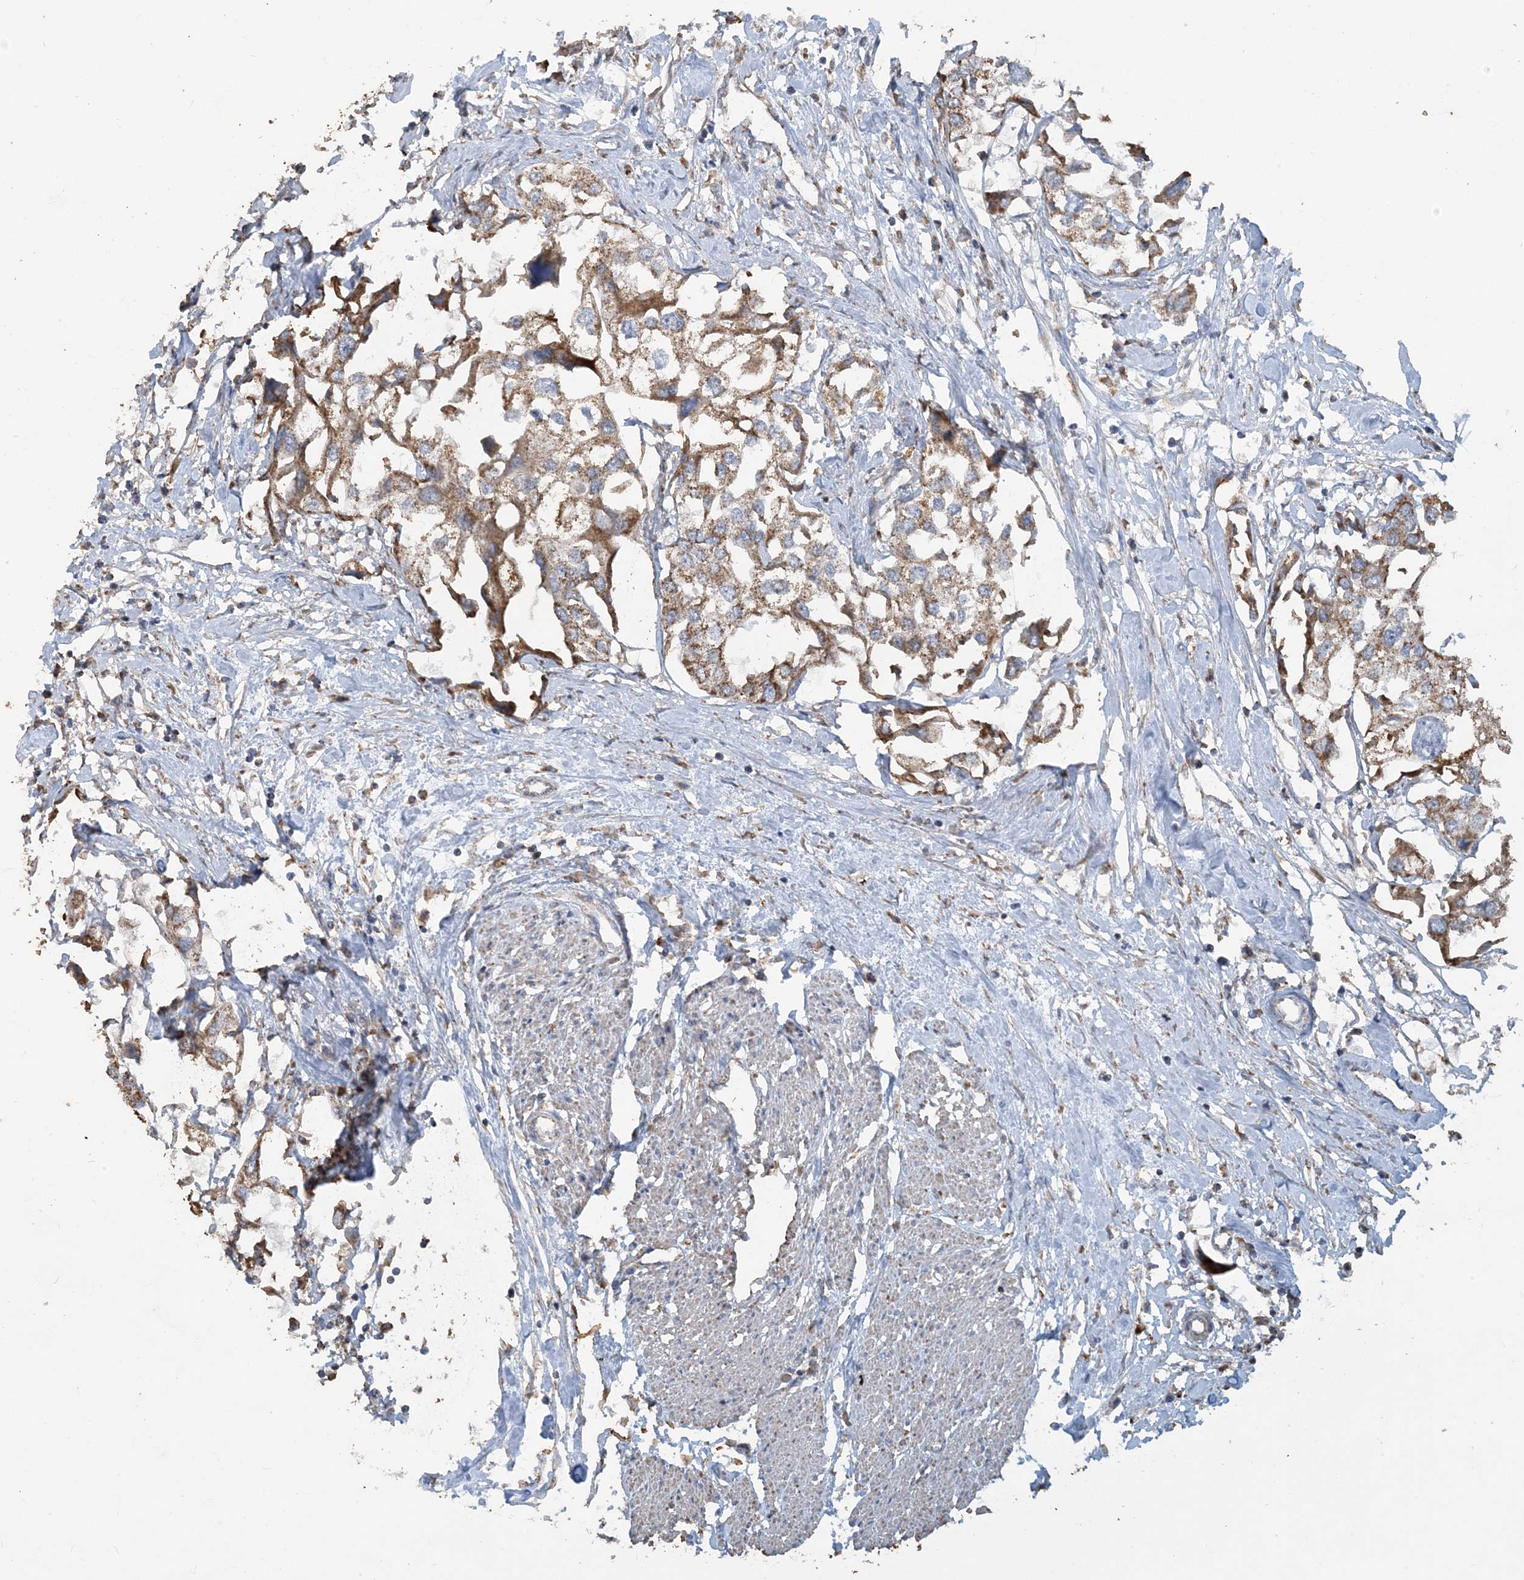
{"staining": {"intensity": "moderate", "quantity": ">75%", "location": "cytoplasmic/membranous"}, "tissue": "urothelial cancer", "cell_type": "Tumor cells", "image_type": "cancer", "snomed": [{"axis": "morphology", "description": "Urothelial carcinoma, High grade"}, {"axis": "topography", "description": "Urinary bladder"}], "caption": "Approximately >75% of tumor cells in urothelial cancer reveal moderate cytoplasmic/membranous protein staining as visualized by brown immunohistochemical staining.", "gene": "SFMBT2", "patient": {"sex": "male", "age": 64}}